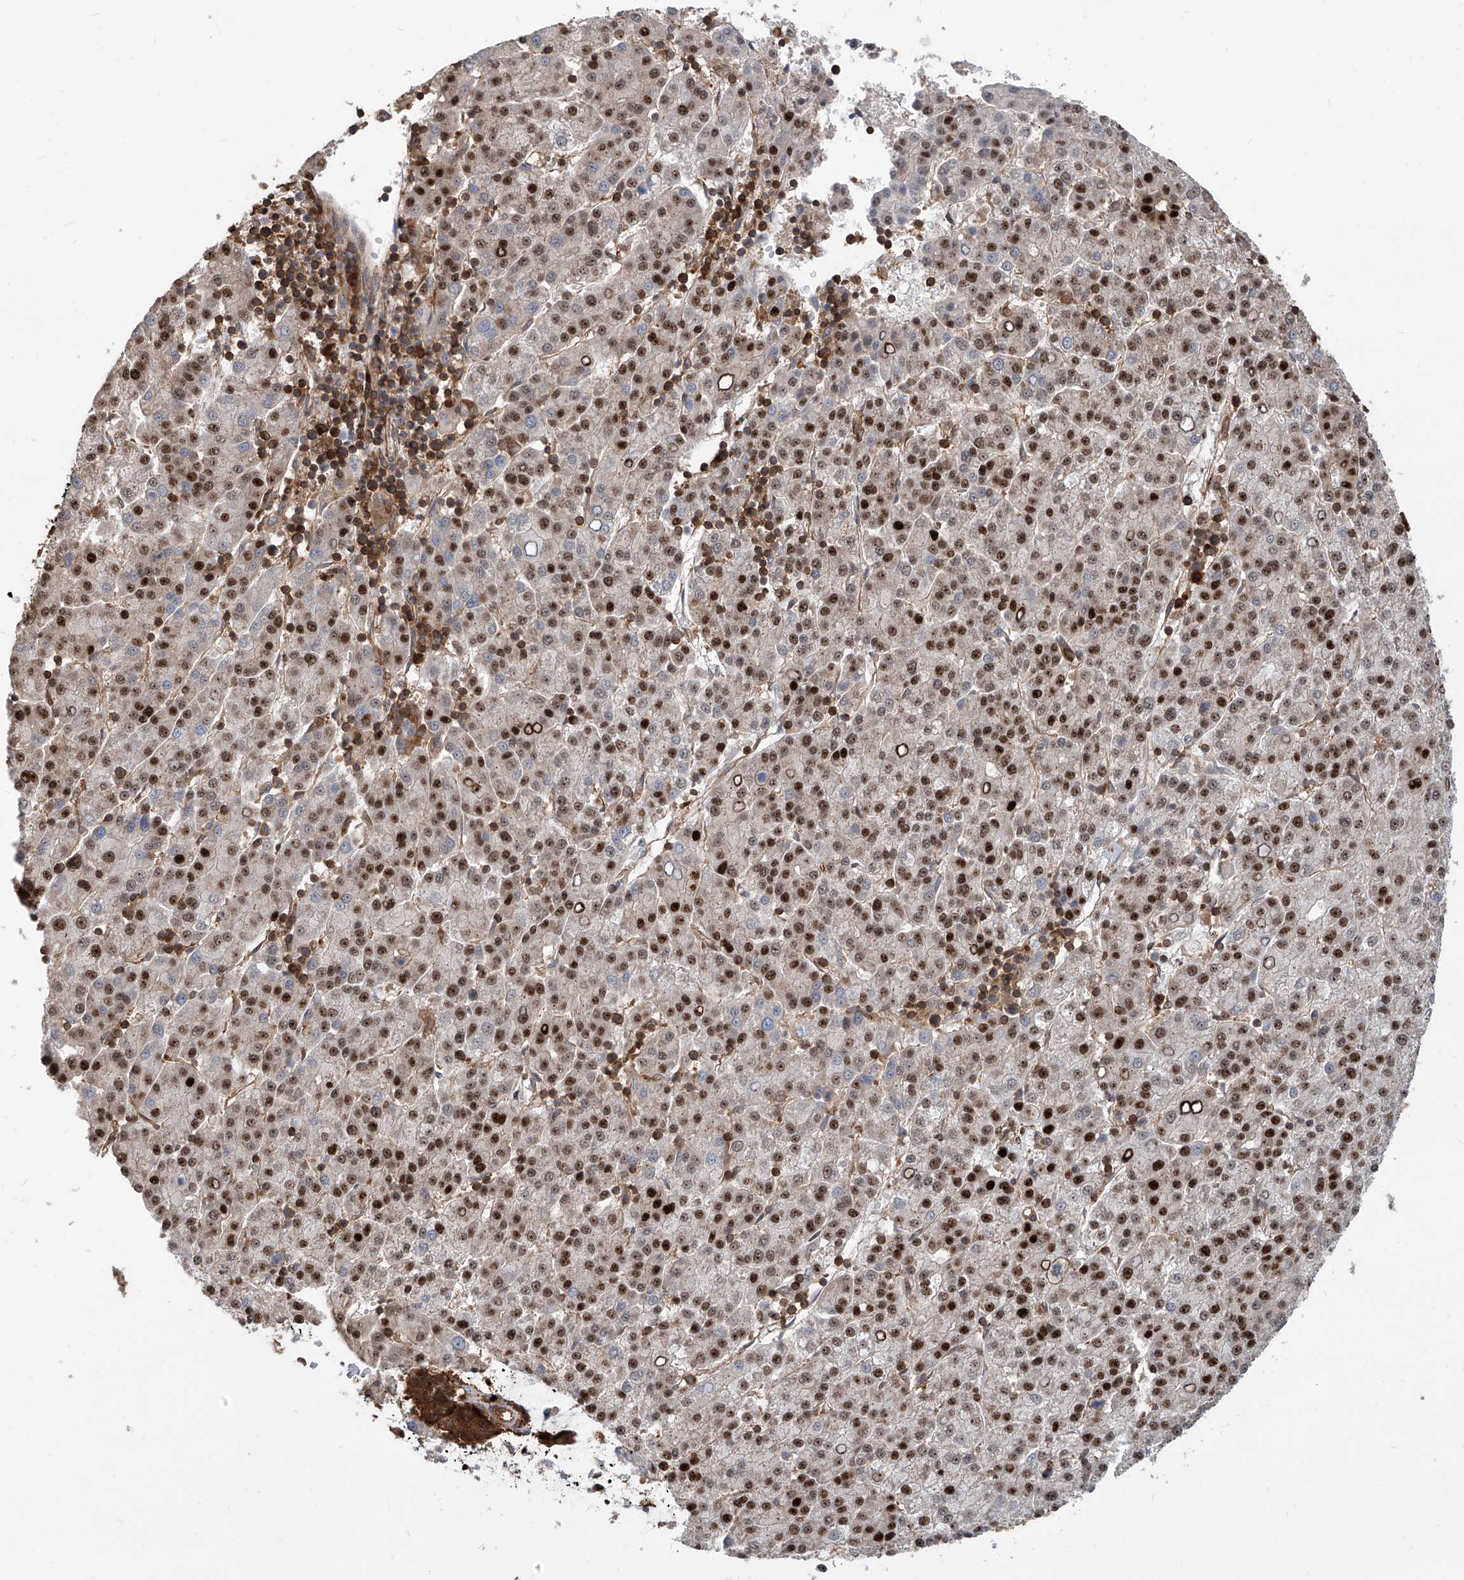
{"staining": {"intensity": "strong", "quantity": ">75%", "location": "nuclear"}, "tissue": "liver cancer", "cell_type": "Tumor cells", "image_type": "cancer", "snomed": [{"axis": "morphology", "description": "Carcinoma, Hepatocellular, NOS"}, {"axis": "topography", "description": "Liver"}], "caption": "Protein staining of hepatocellular carcinoma (liver) tissue shows strong nuclear positivity in about >75% of tumor cells.", "gene": "MAGED2", "patient": {"sex": "female", "age": 58}}